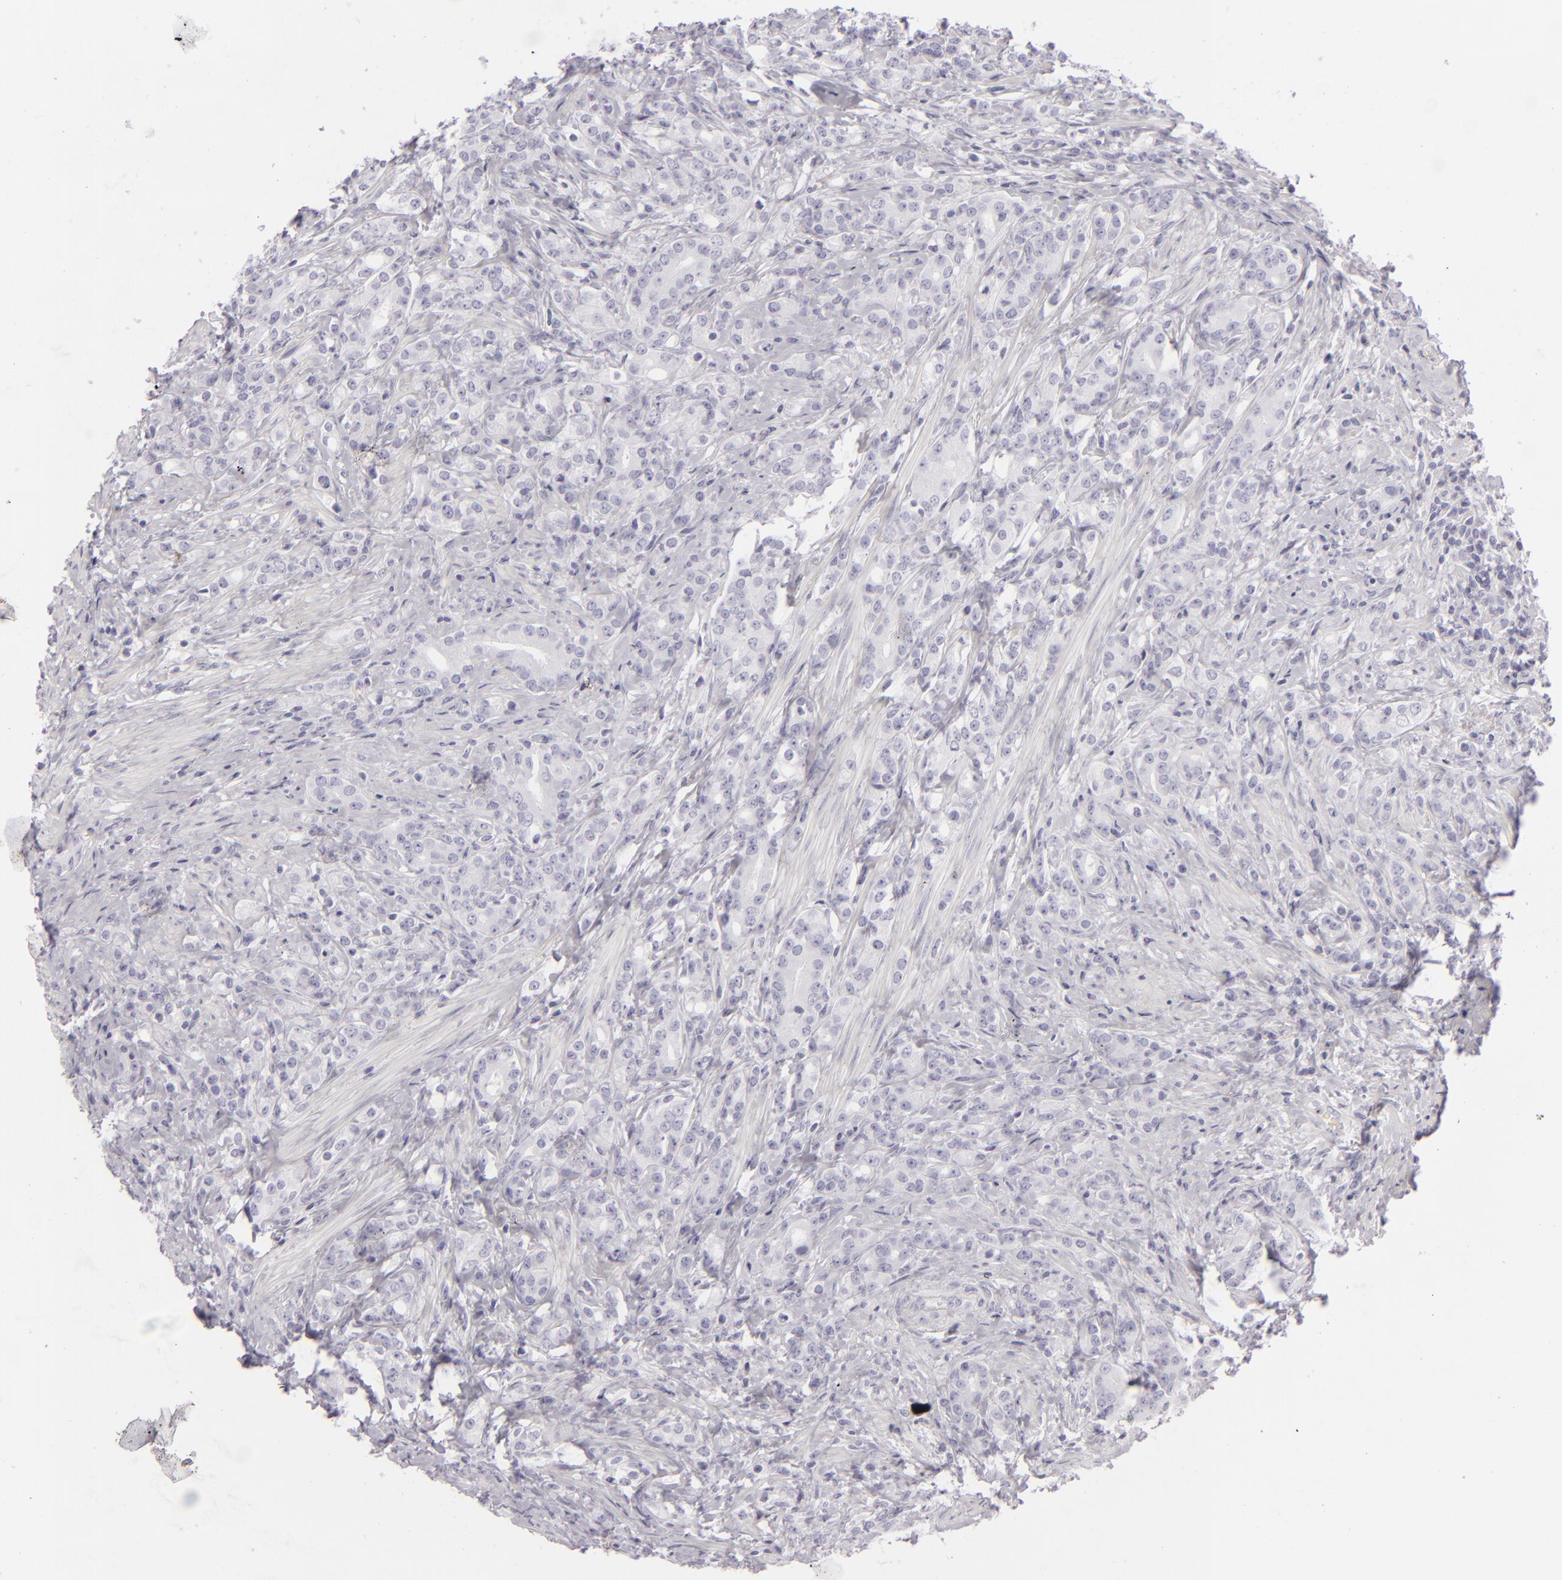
{"staining": {"intensity": "negative", "quantity": "none", "location": "none"}, "tissue": "prostate cancer", "cell_type": "Tumor cells", "image_type": "cancer", "snomed": [{"axis": "morphology", "description": "Adenocarcinoma, Medium grade"}, {"axis": "topography", "description": "Prostate"}], "caption": "An image of human prostate cancer (medium-grade adenocarcinoma) is negative for staining in tumor cells.", "gene": "CDX2", "patient": {"sex": "male", "age": 59}}